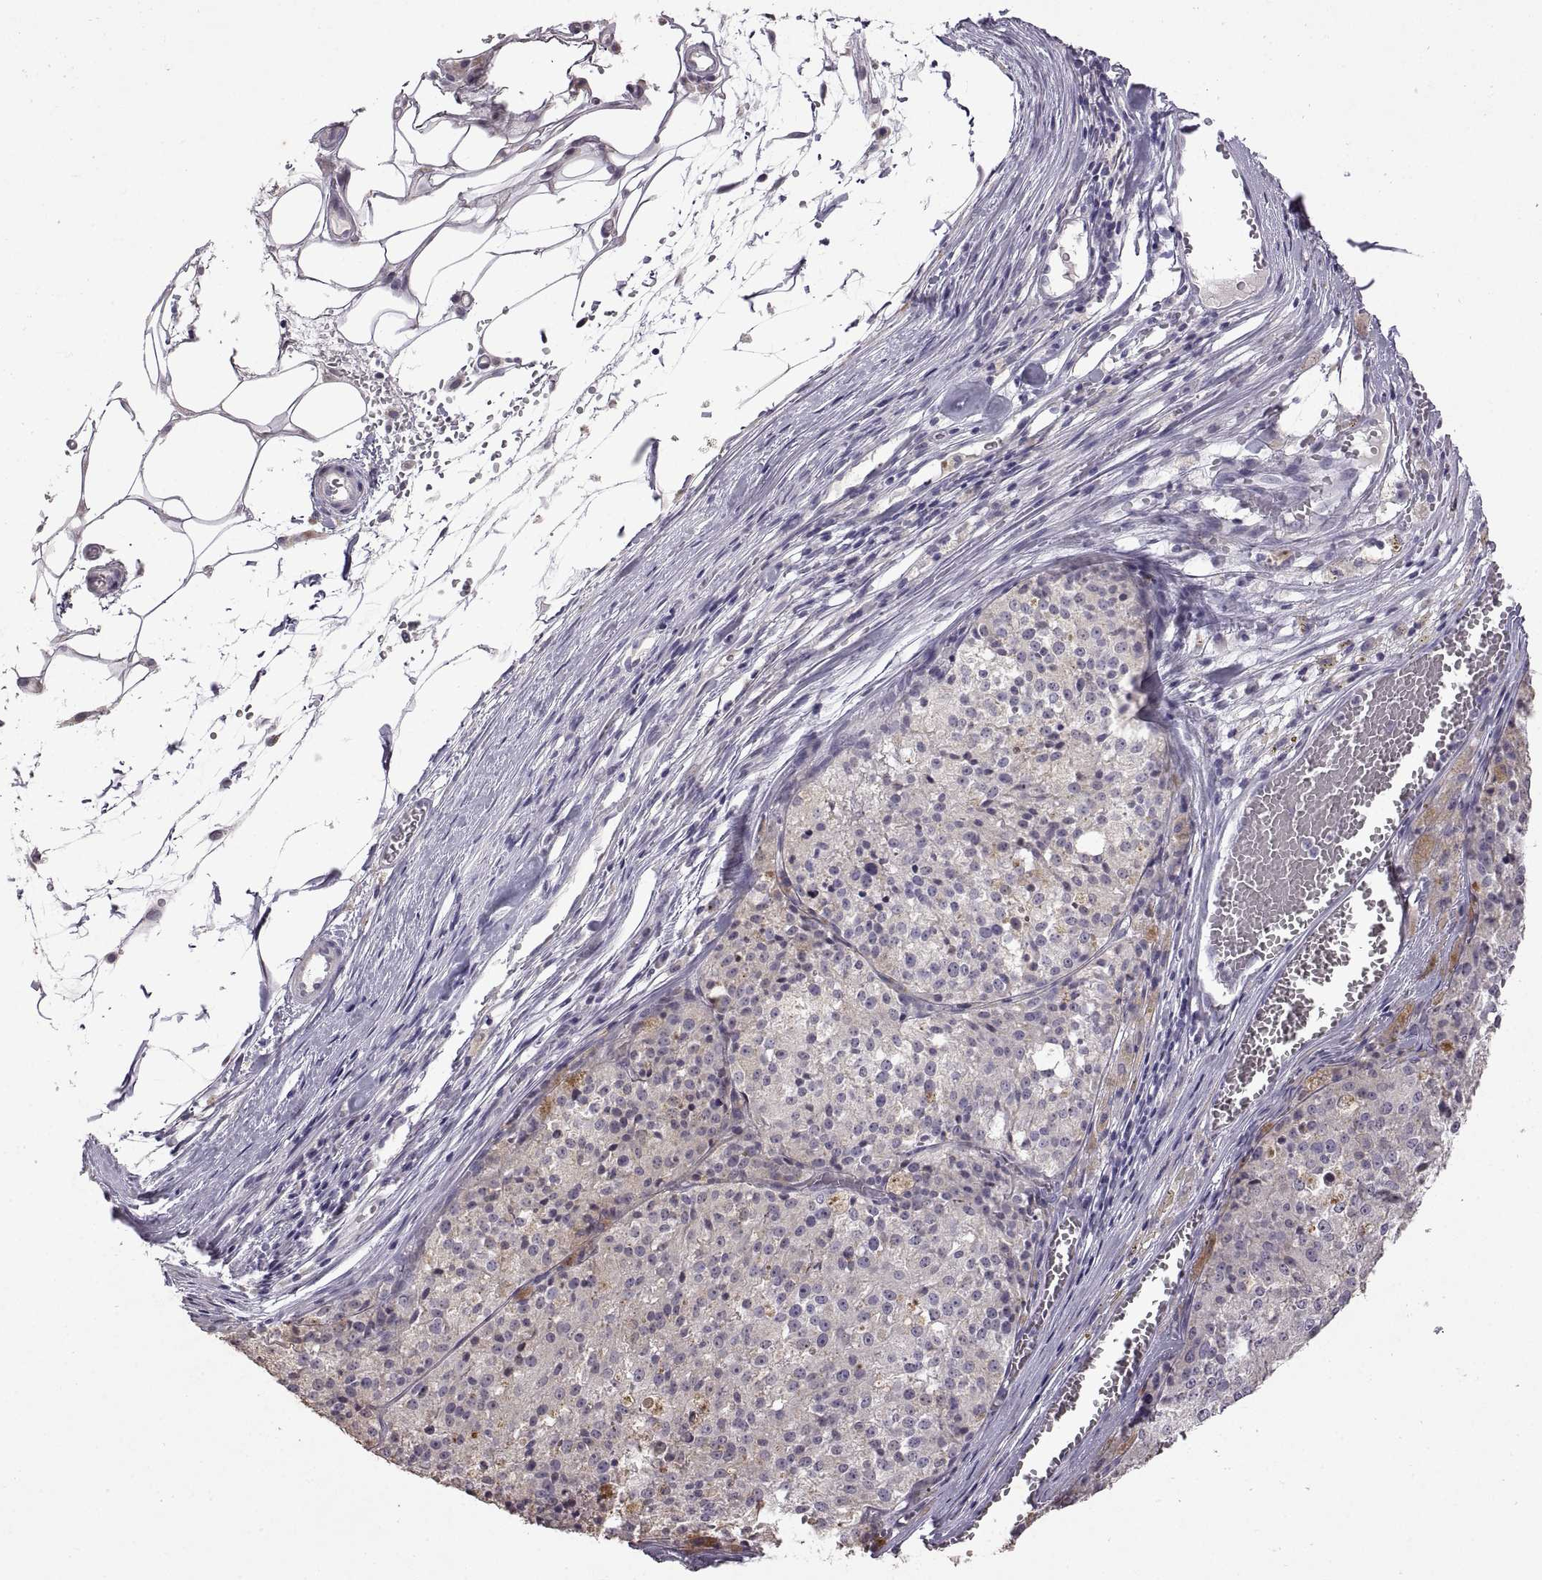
{"staining": {"intensity": "negative", "quantity": "none", "location": "none"}, "tissue": "melanoma", "cell_type": "Tumor cells", "image_type": "cancer", "snomed": [{"axis": "morphology", "description": "Malignant melanoma, Metastatic site"}, {"axis": "topography", "description": "Lymph node"}], "caption": "Tumor cells show no significant protein positivity in malignant melanoma (metastatic site).", "gene": "DEFB136", "patient": {"sex": "female", "age": 64}}